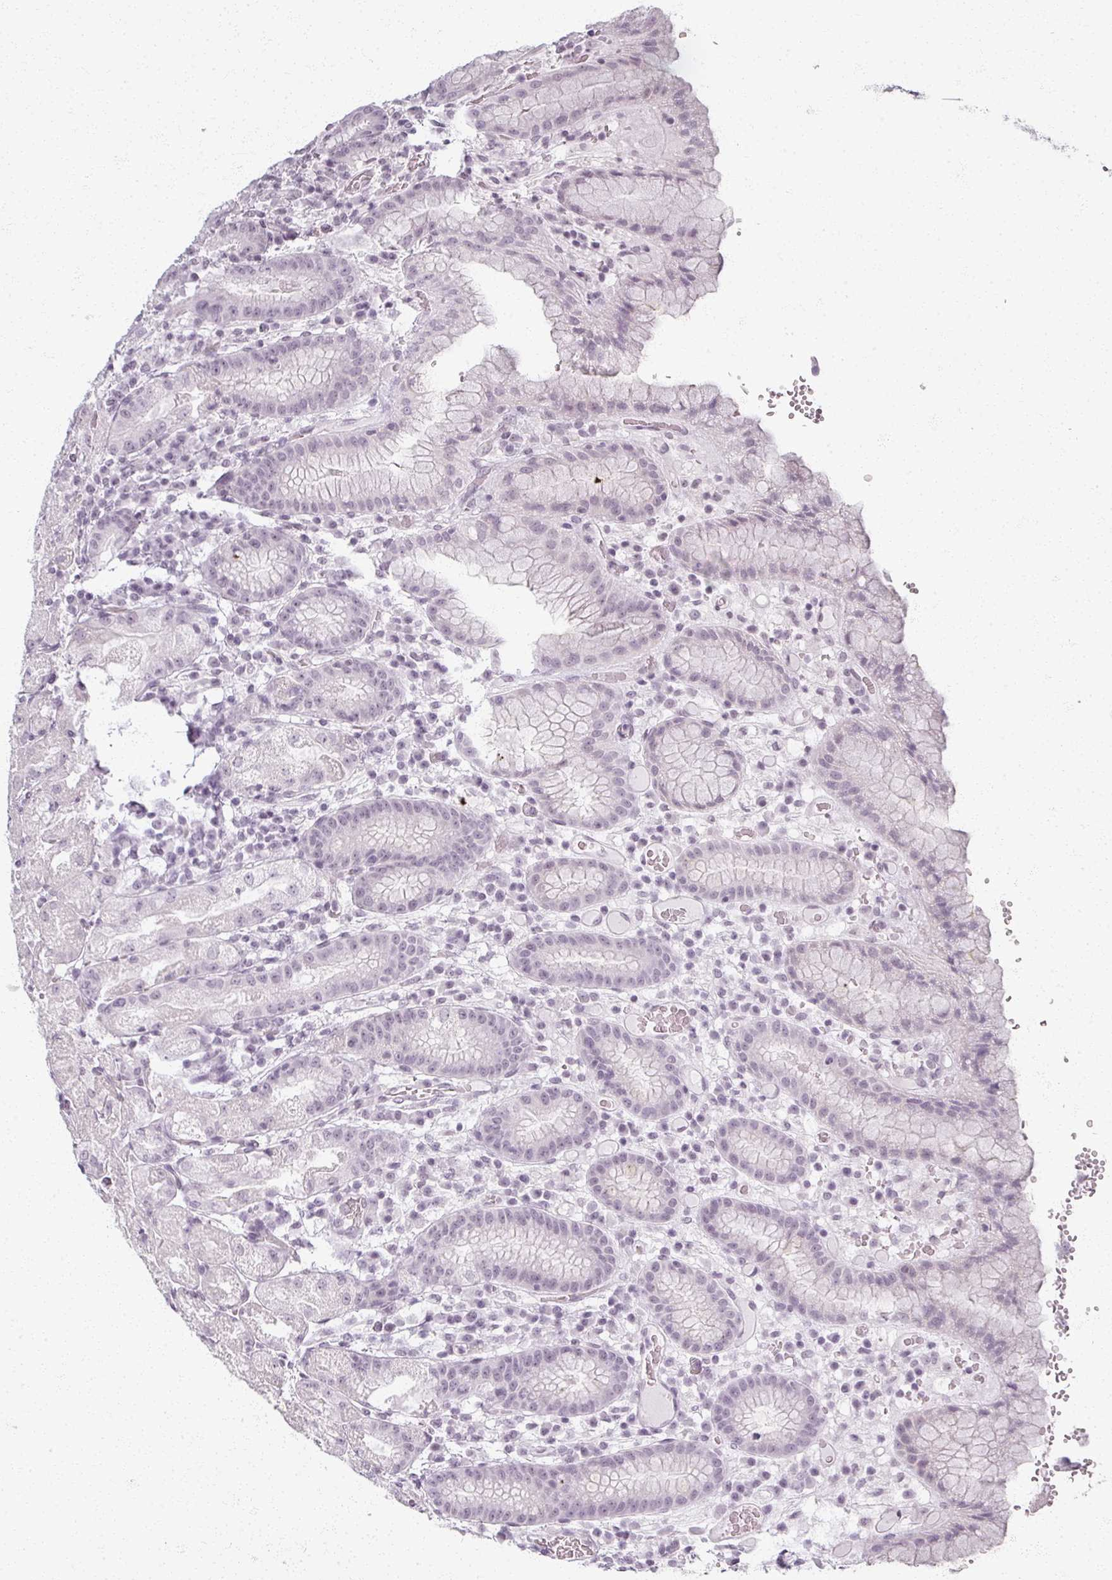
{"staining": {"intensity": "negative", "quantity": "none", "location": "none"}, "tissue": "stomach", "cell_type": "Glandular cells", "image_type": "normal", "snomed": [{"axis": "morphology", "description": "Normal tissue, NOS"}, {"axis": "topography", "description": "Stomach, upper"}], "caption": "IHC image of unremarkable stomach: stomach stained with DAB (3,3'-diaminobenzidine) demonstrates no significant protein positivity in glandular cells.", "gene": "RFPL2", "patient": {"sex": "male", "age": 52}}